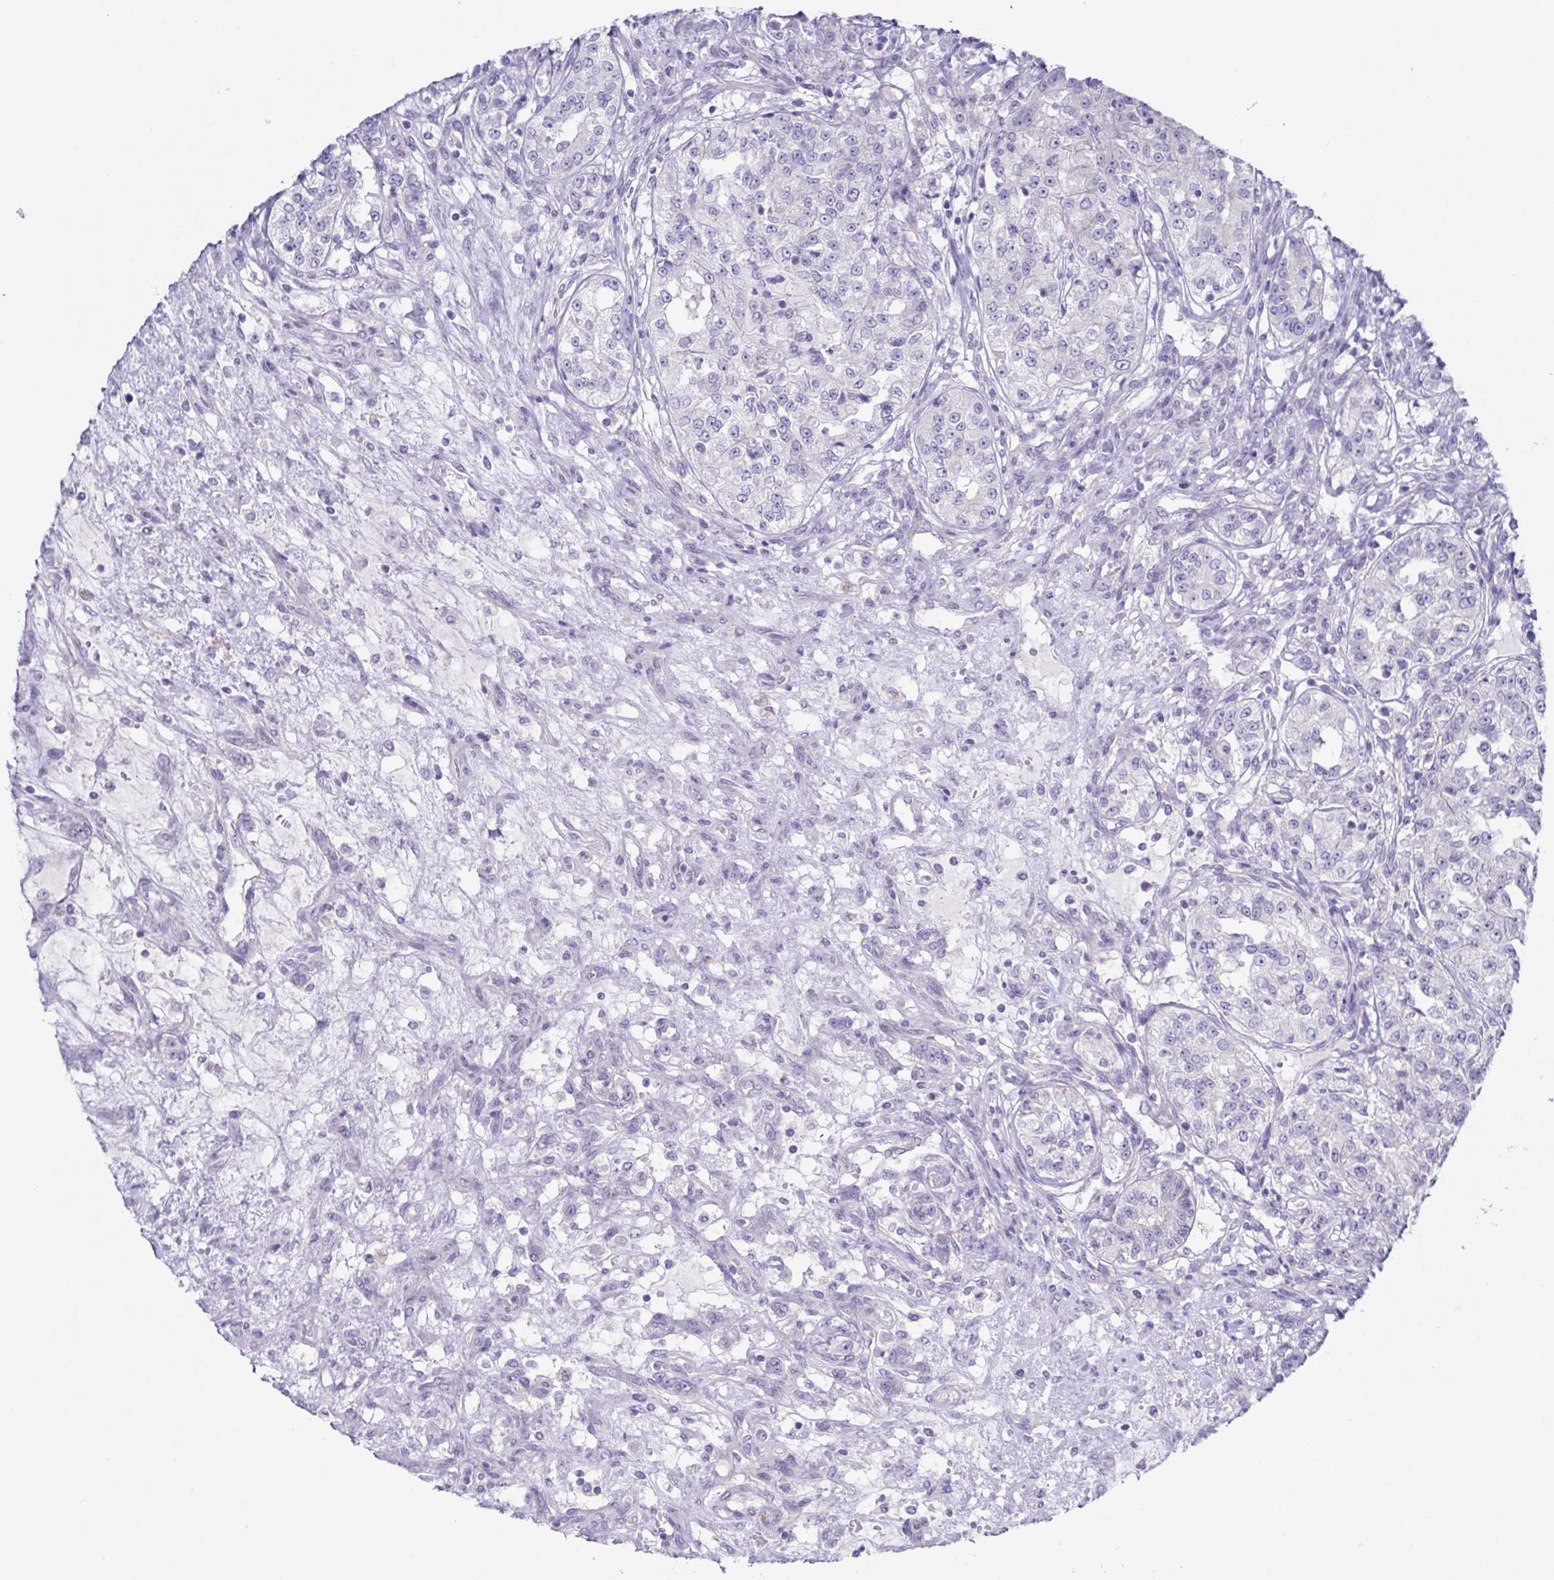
{"staining": {"intensity": "negative", "quantity": "none", "location": "none"}, "tissue": "renal cancer", "cell_type": "Tumor cells", "image_type": "cancer", "snomed": [{"axis": "morphology", "description": "Adenocarcinoma, NOS"}, {"axis": "topography", "description": "Kidney"}], "caption": "The photomicrograph displays no significant positivity in tumor cells of renal cancer (adenocarcinoma).", "gene": "HTR2A", "patient": {"sex": "female", "age": 63}}